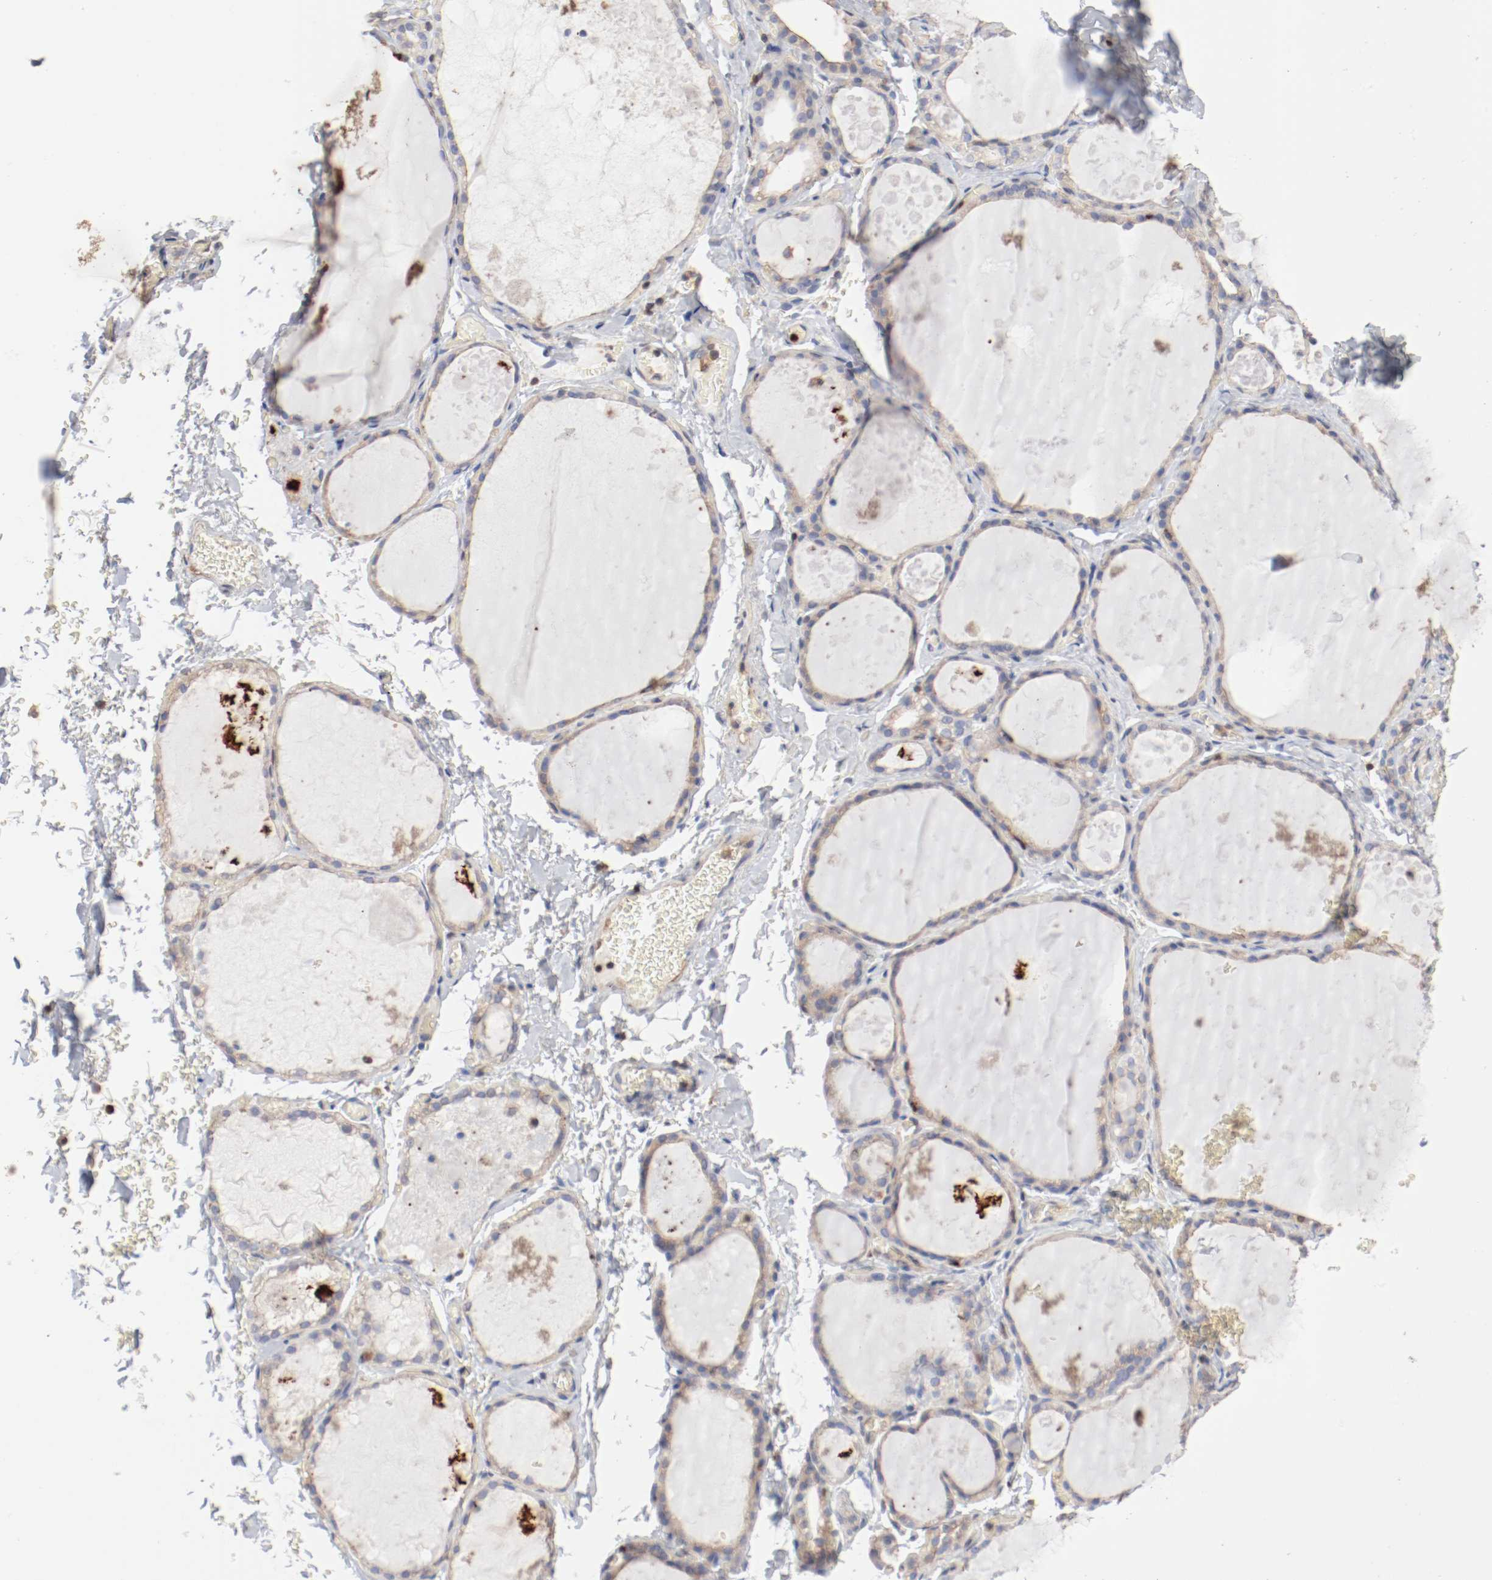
{"staining": {"intensity": "negative", "quantity": "none", "location": "none"}, "tissue": "thyroid gland", "cell_type": "Glandular cells", "image_type": "normal", "snomed": [{"axis": "morphology", "description": "Normal tissue, NOS"}, {"axis": "topography", "description": "Thyroid gland"}], "caption": "High magnification brightfield microscopy of benign thyroid gland stained with DAB (brown) and counterstained with hematoxylin (blue): glandular cells show no significant staining.", "gene": "ARHGEF6", "patient": {"sex": "male", "age": 61}}